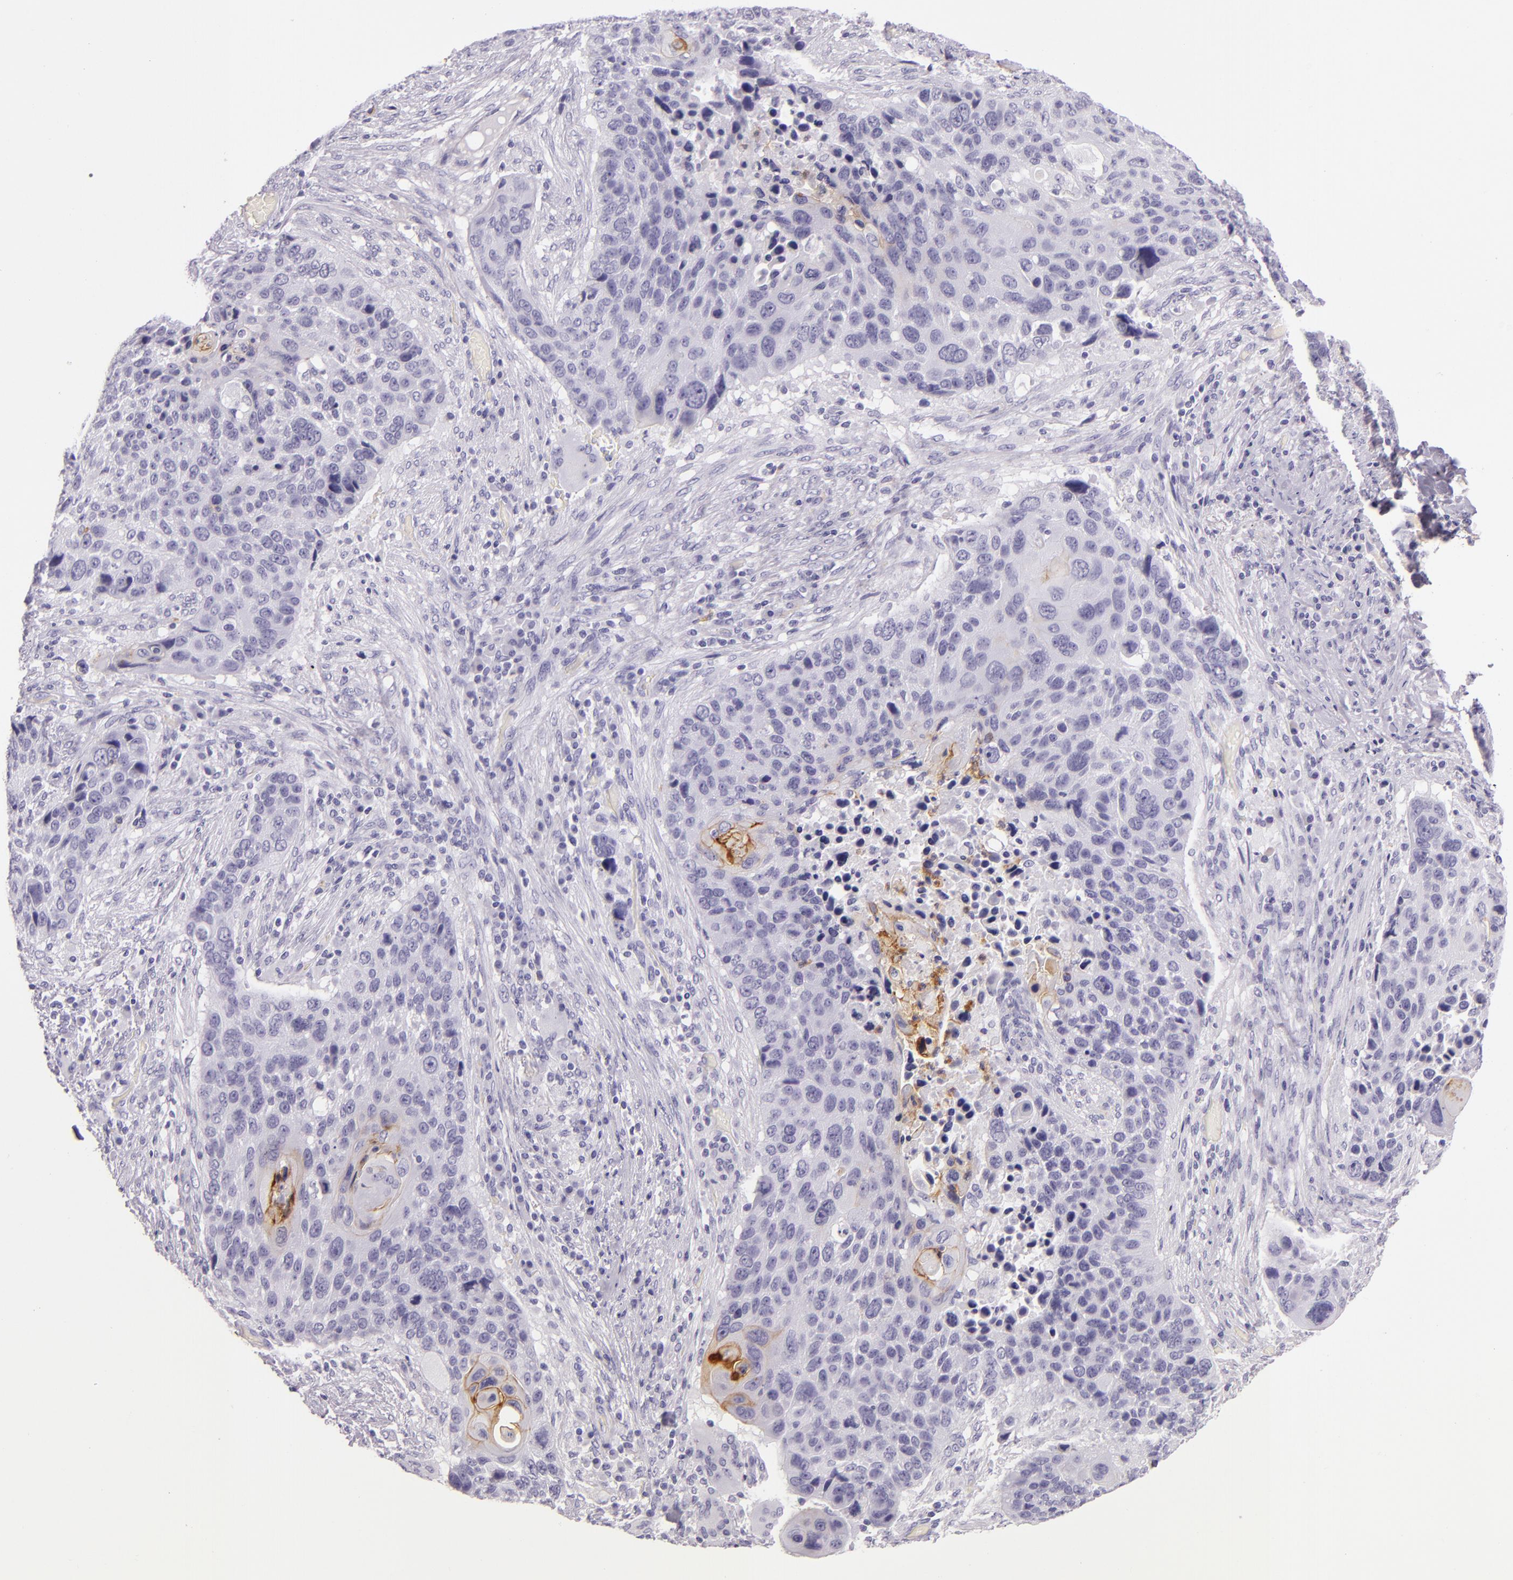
{"staining": {"intensity": "negative", "quantity": "none", "location": "none"}, "tissue": "lung cancer", "cell_type": "Tumor cells", "image_type": "cancer", "snomed": [{"axis": "morphology", "description": "Squamous cell carcinoma, NOS"}, {"axis": "topography", "description": "Lung"}], "caption": "Immunohistochemical staining of human lung cancer (squamous cell carcinoma) reveals no significant positivity in tumor cells.", "gene": "CEACAM1", "patient": {"sex": "male", "age": 68}}